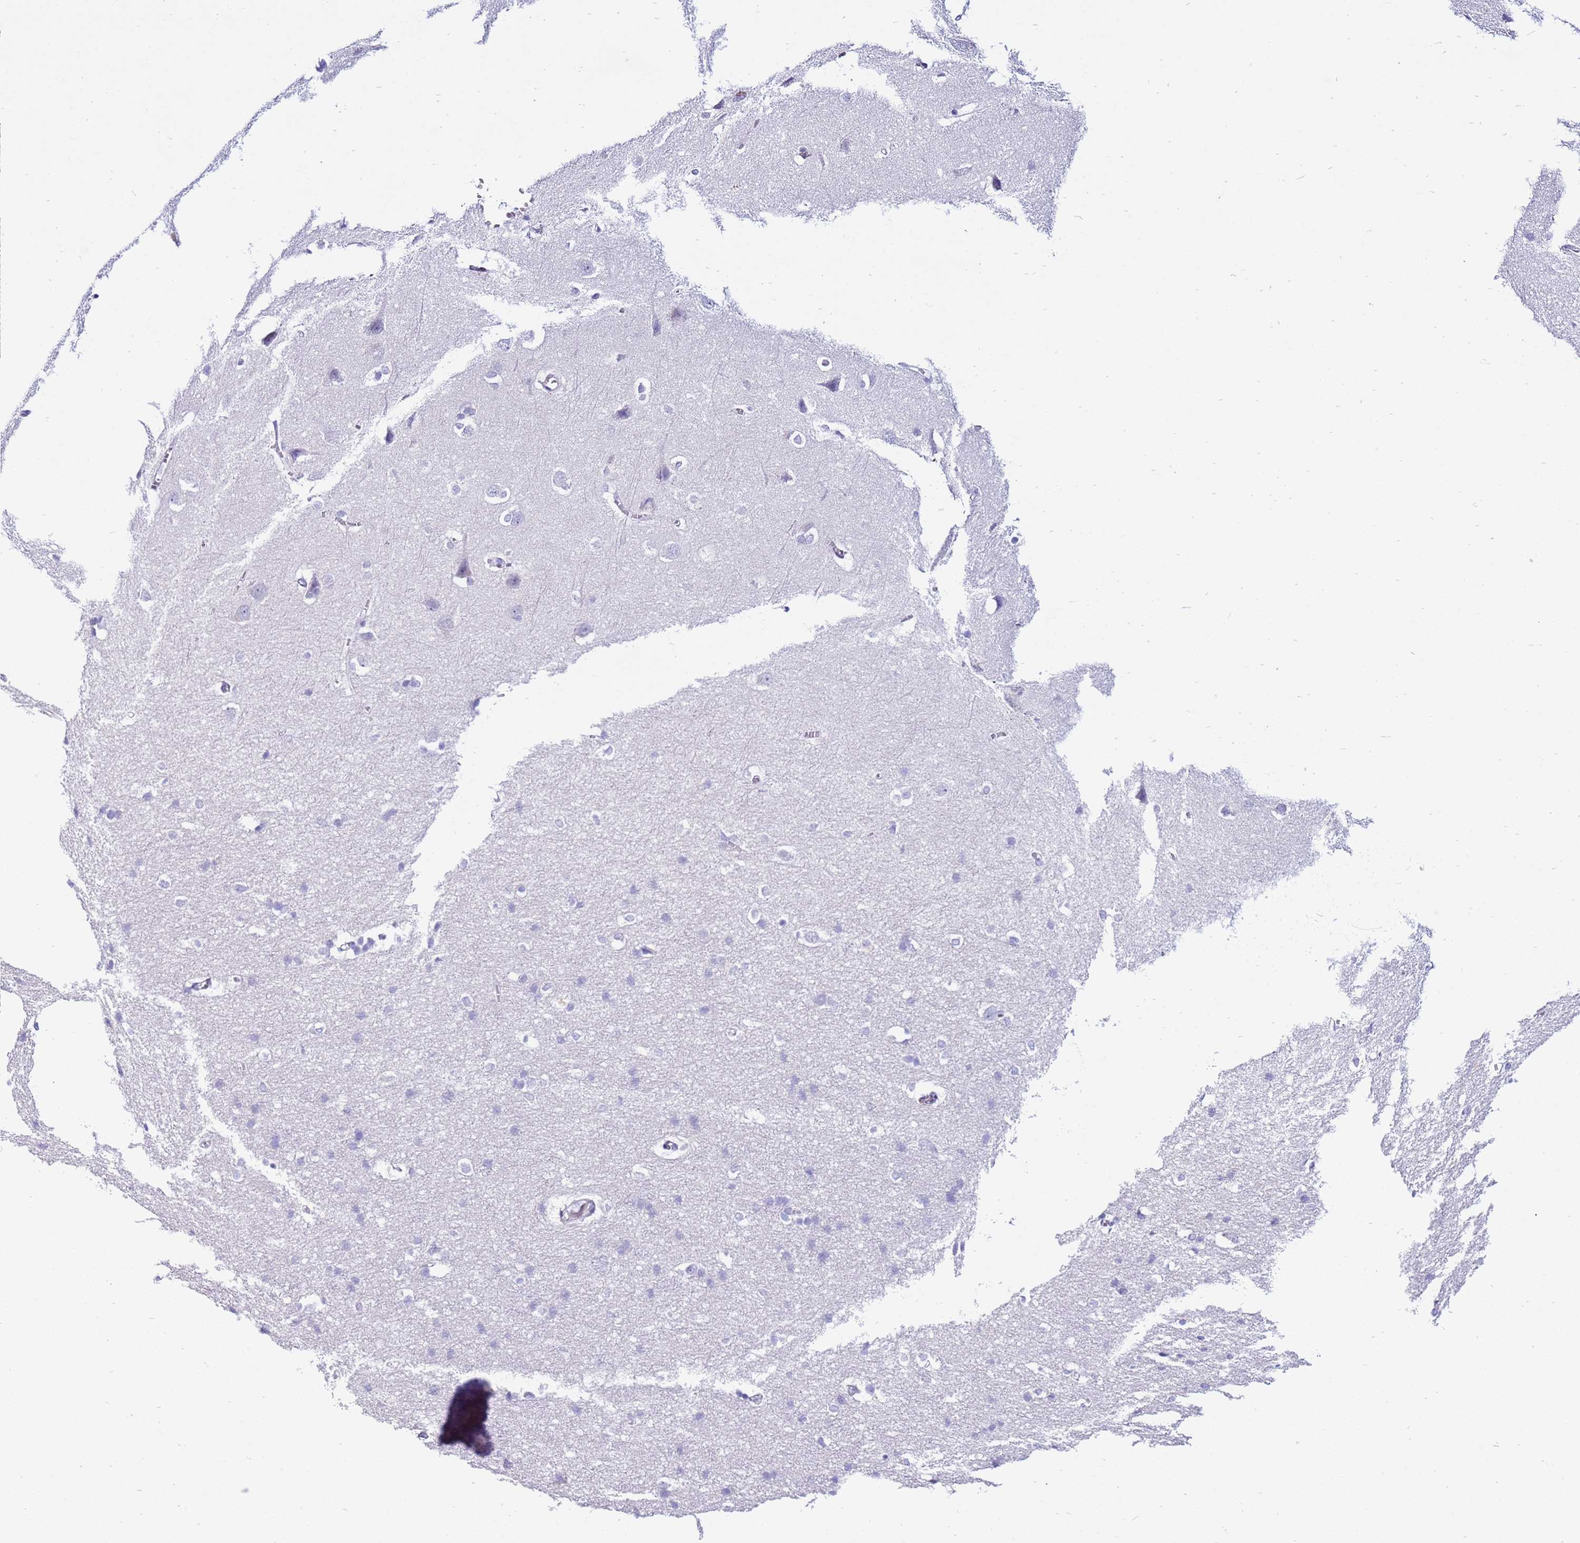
{"staining": {"intensity": "negative", "quantity": "none", "location": "none"}, "tissue": "cerebral cortex", "cell_type": "Endothelial cells", "image_type": "normal", "snomed": [{"axis": "morphology", "description": "Normal tissue, NOS"}, {"axis": "topography", "description": "Cerebral cortex"}], "caption": "An IHC micrograph of normal cerebral cortex is shown. There is no staining in endothelial cells of cerebral cortex. The staining is performed using DAB brown chromogen with nuclei counter-stained in using hematoxylin.", "gene": "CPB1", "patient": {"sex": "male", "age": 37}}